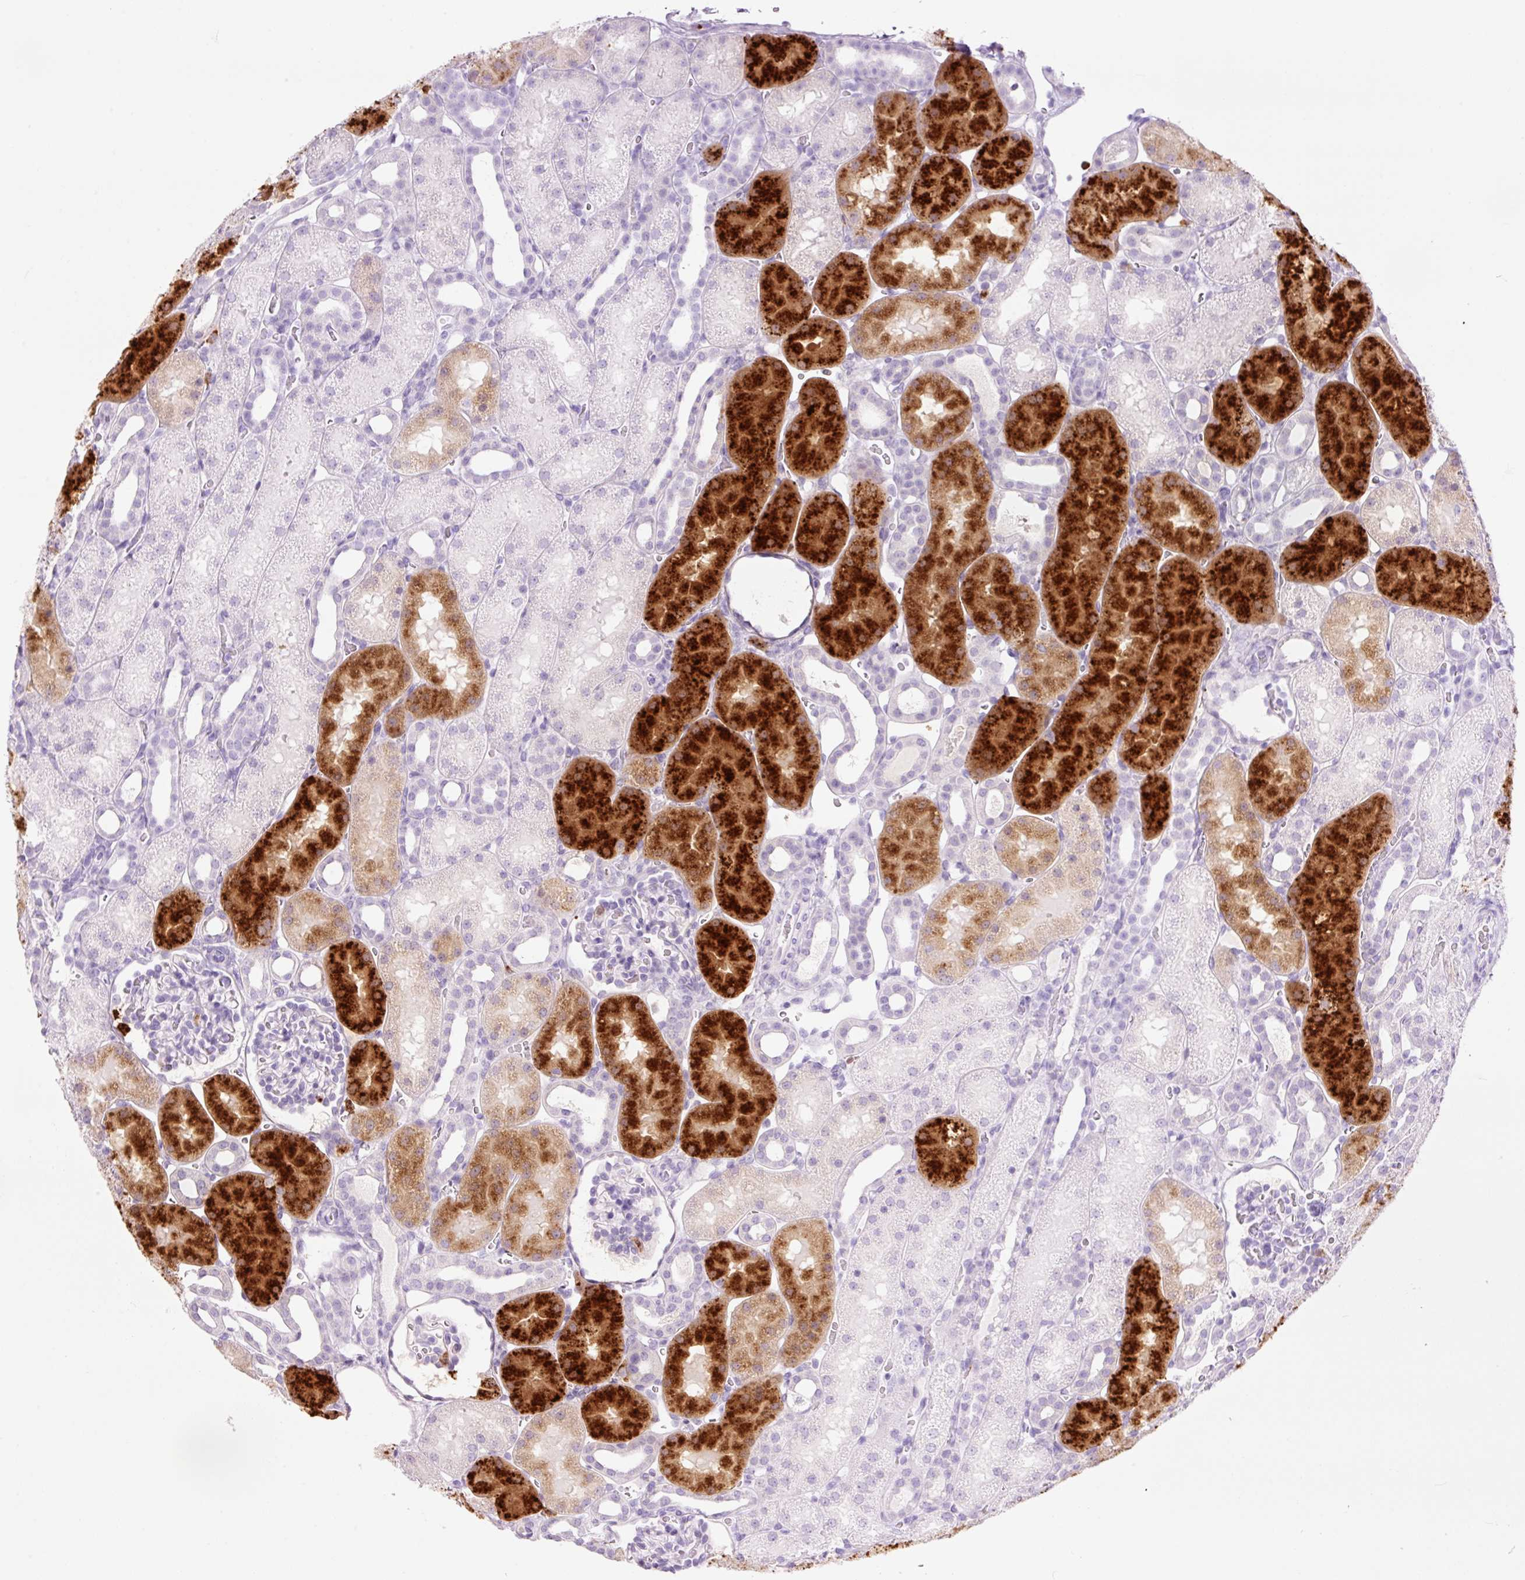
{"staining": {"intensity": "negative", "quantity": "none", "location": "none"}, "tissue": "kidney", "cell_type": "Cells in glomeruli", "image_type": "normal", "snomed": [{"axis": "morphology", "description": "Normal tissue, NOS"}, {"axis": "topography", "description": "Kidney"}], "caption": "Photomicrograph shows no protein positivity in cells in glomeruli of normal kidney. Nuclei are stained in blue.", "gene": "LYZ", "patient": {"sex": "male", "age": 2}}